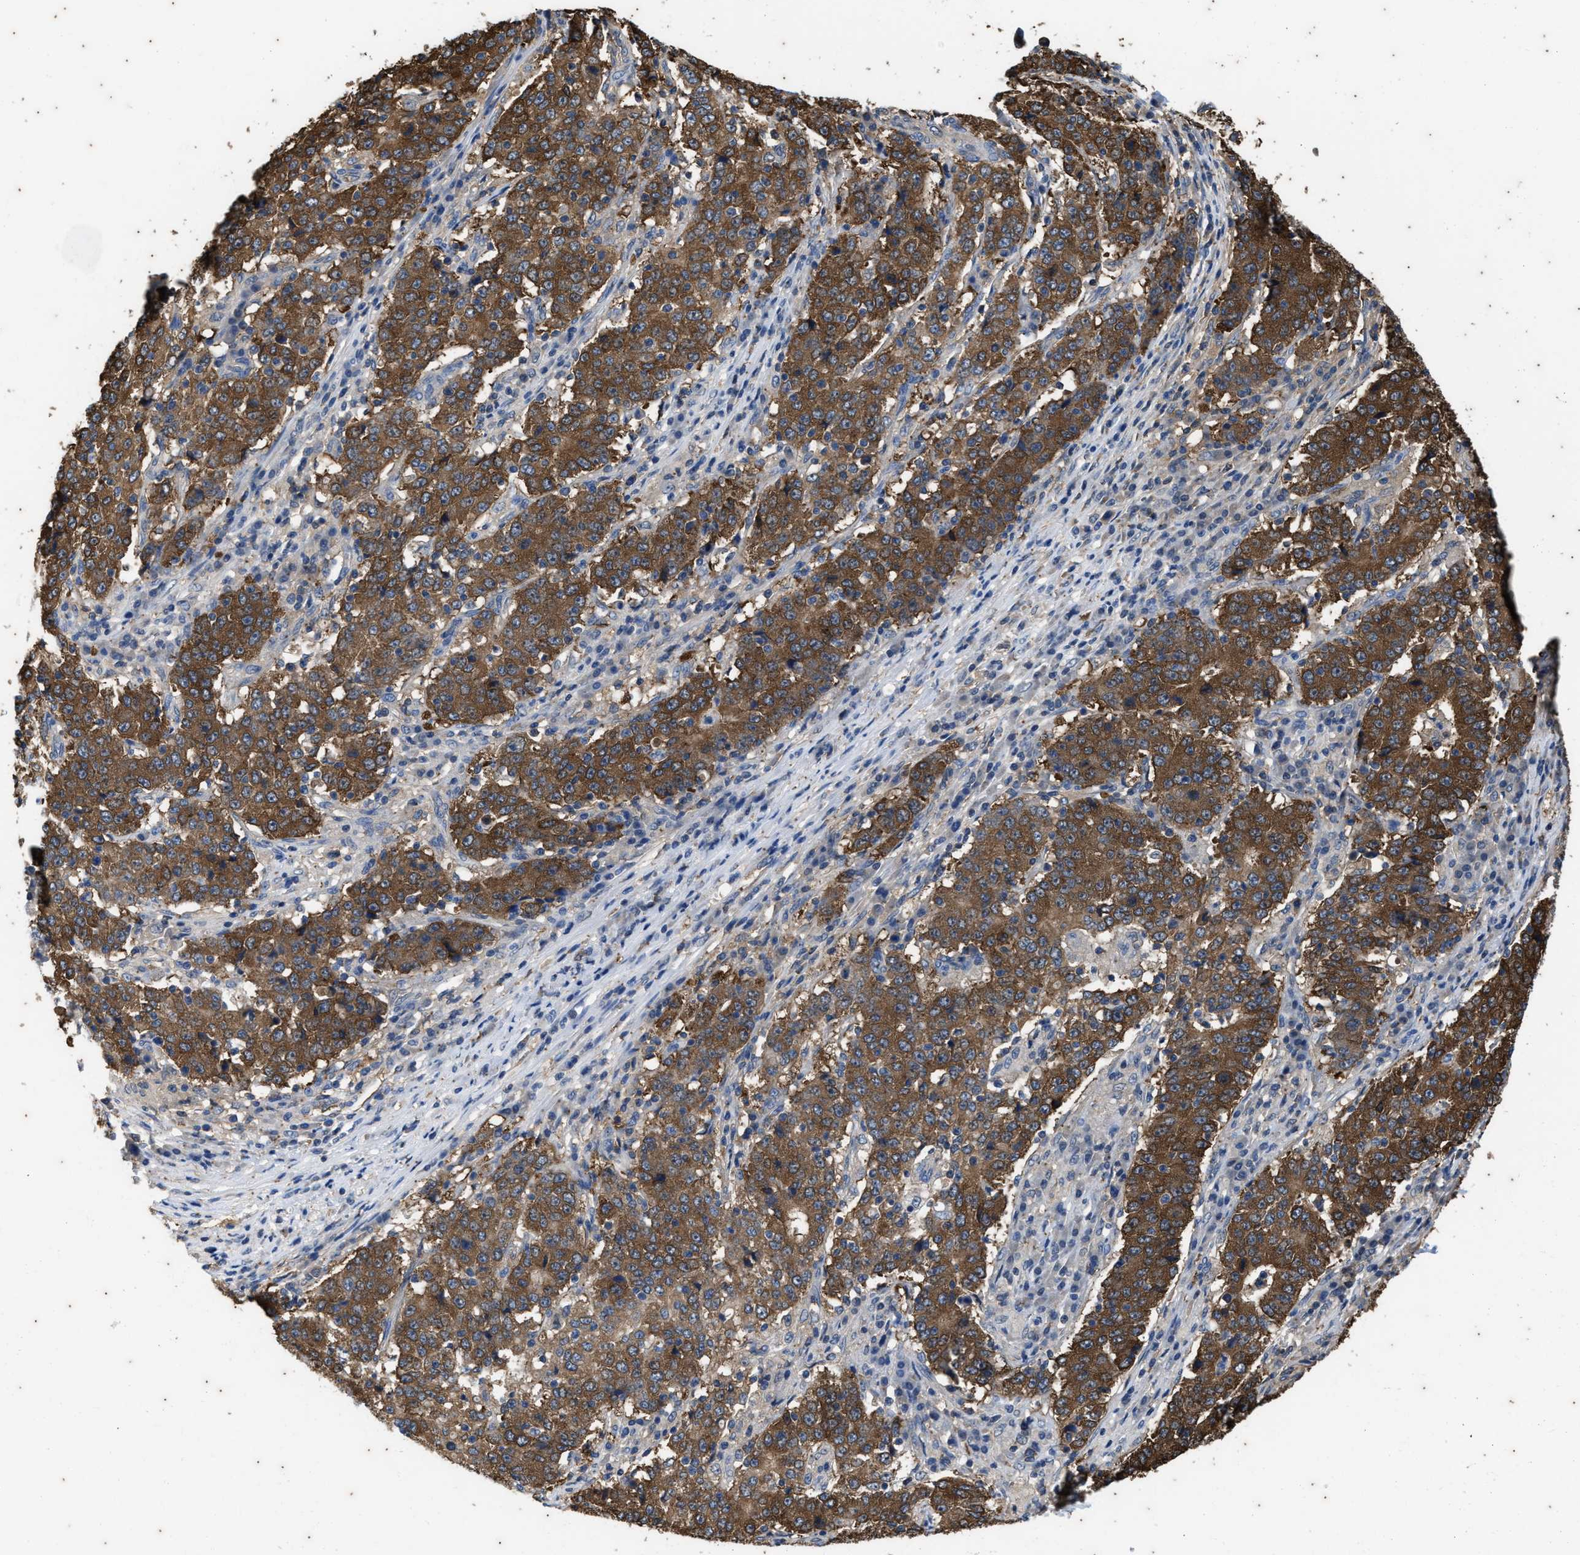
{"staining": {"intensity": "moderate", "quantity": ">75%", "location": "cytoplasmic/membranous"}, "tissue": "stomach cancer", "cell_type": "Tumor cells", "image_type": "cancer", "snomed": [{"axis": "morphology", "description": "Adenocarcinoma, NOS"}, {"axis": "topography", "description": "Stomach"}], "caption": "A medium amount of moderate cytoplasmic/membranous staining is present in about >75% of tumor cells in stomach cancer (adenocarcinoma) tissue.", "gene": "COX19", "patient": {"sex": "male", "age": 59}}